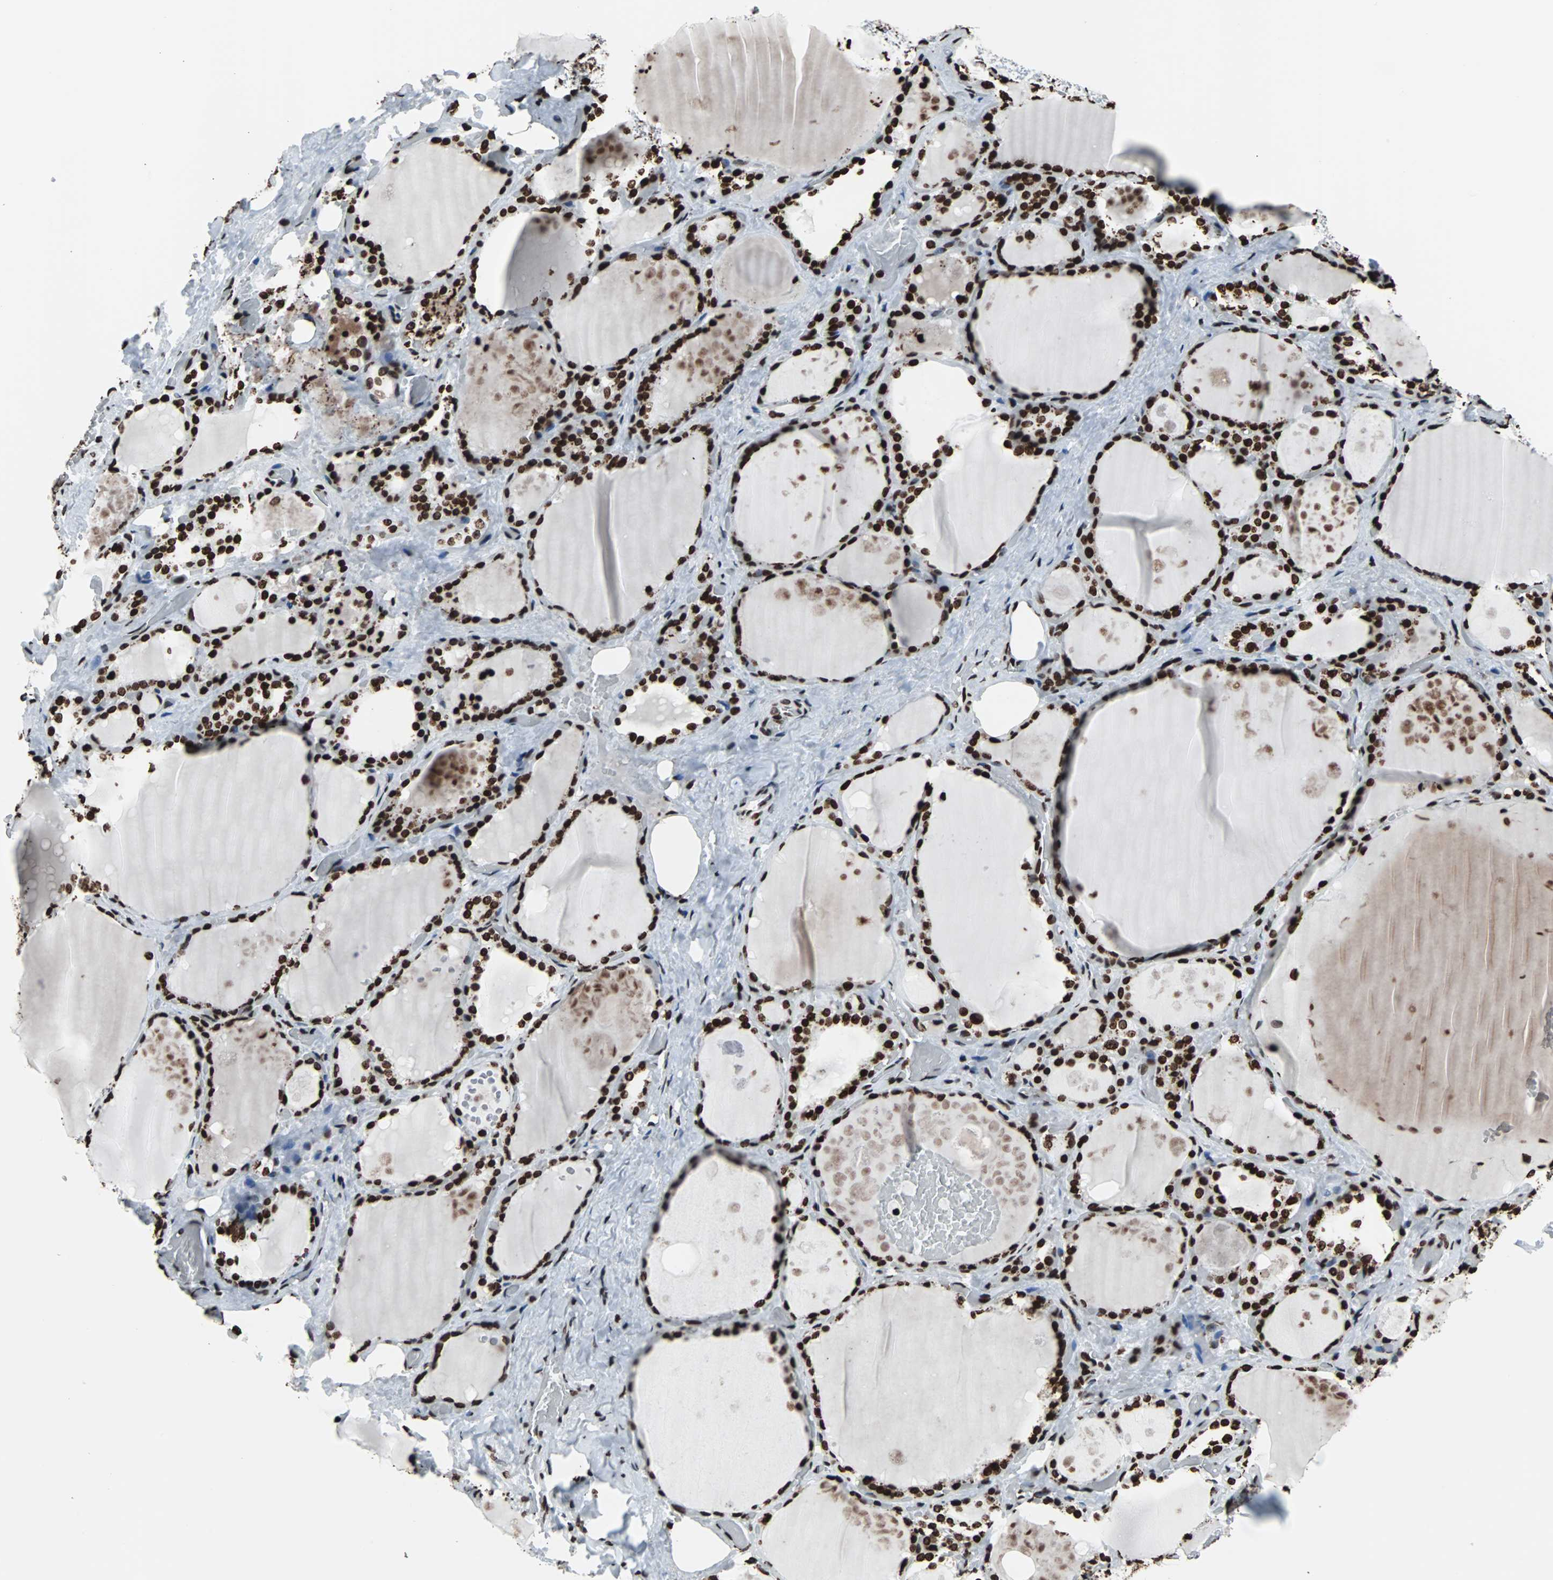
{"staining": {"intensity": "strong", "quantity": ">75%", "location": "nuclear"}, "tissue": "thyroid gland", "cell_type": "Glandular cells", "image_type": "normal", "snomed": [{"axis": "morphology", "description": "Normal tissue, NOS"}, {"axis": "topography", "description": "Thyroid gland"}], "caption": "This is an image of immunohistochemistry staining of unremarkable thyroid gland, which shows strong positivity in the nuclear of glandular cells.", "gene": "H2BC18", "patient": {"sex": "male", "age": 61}}